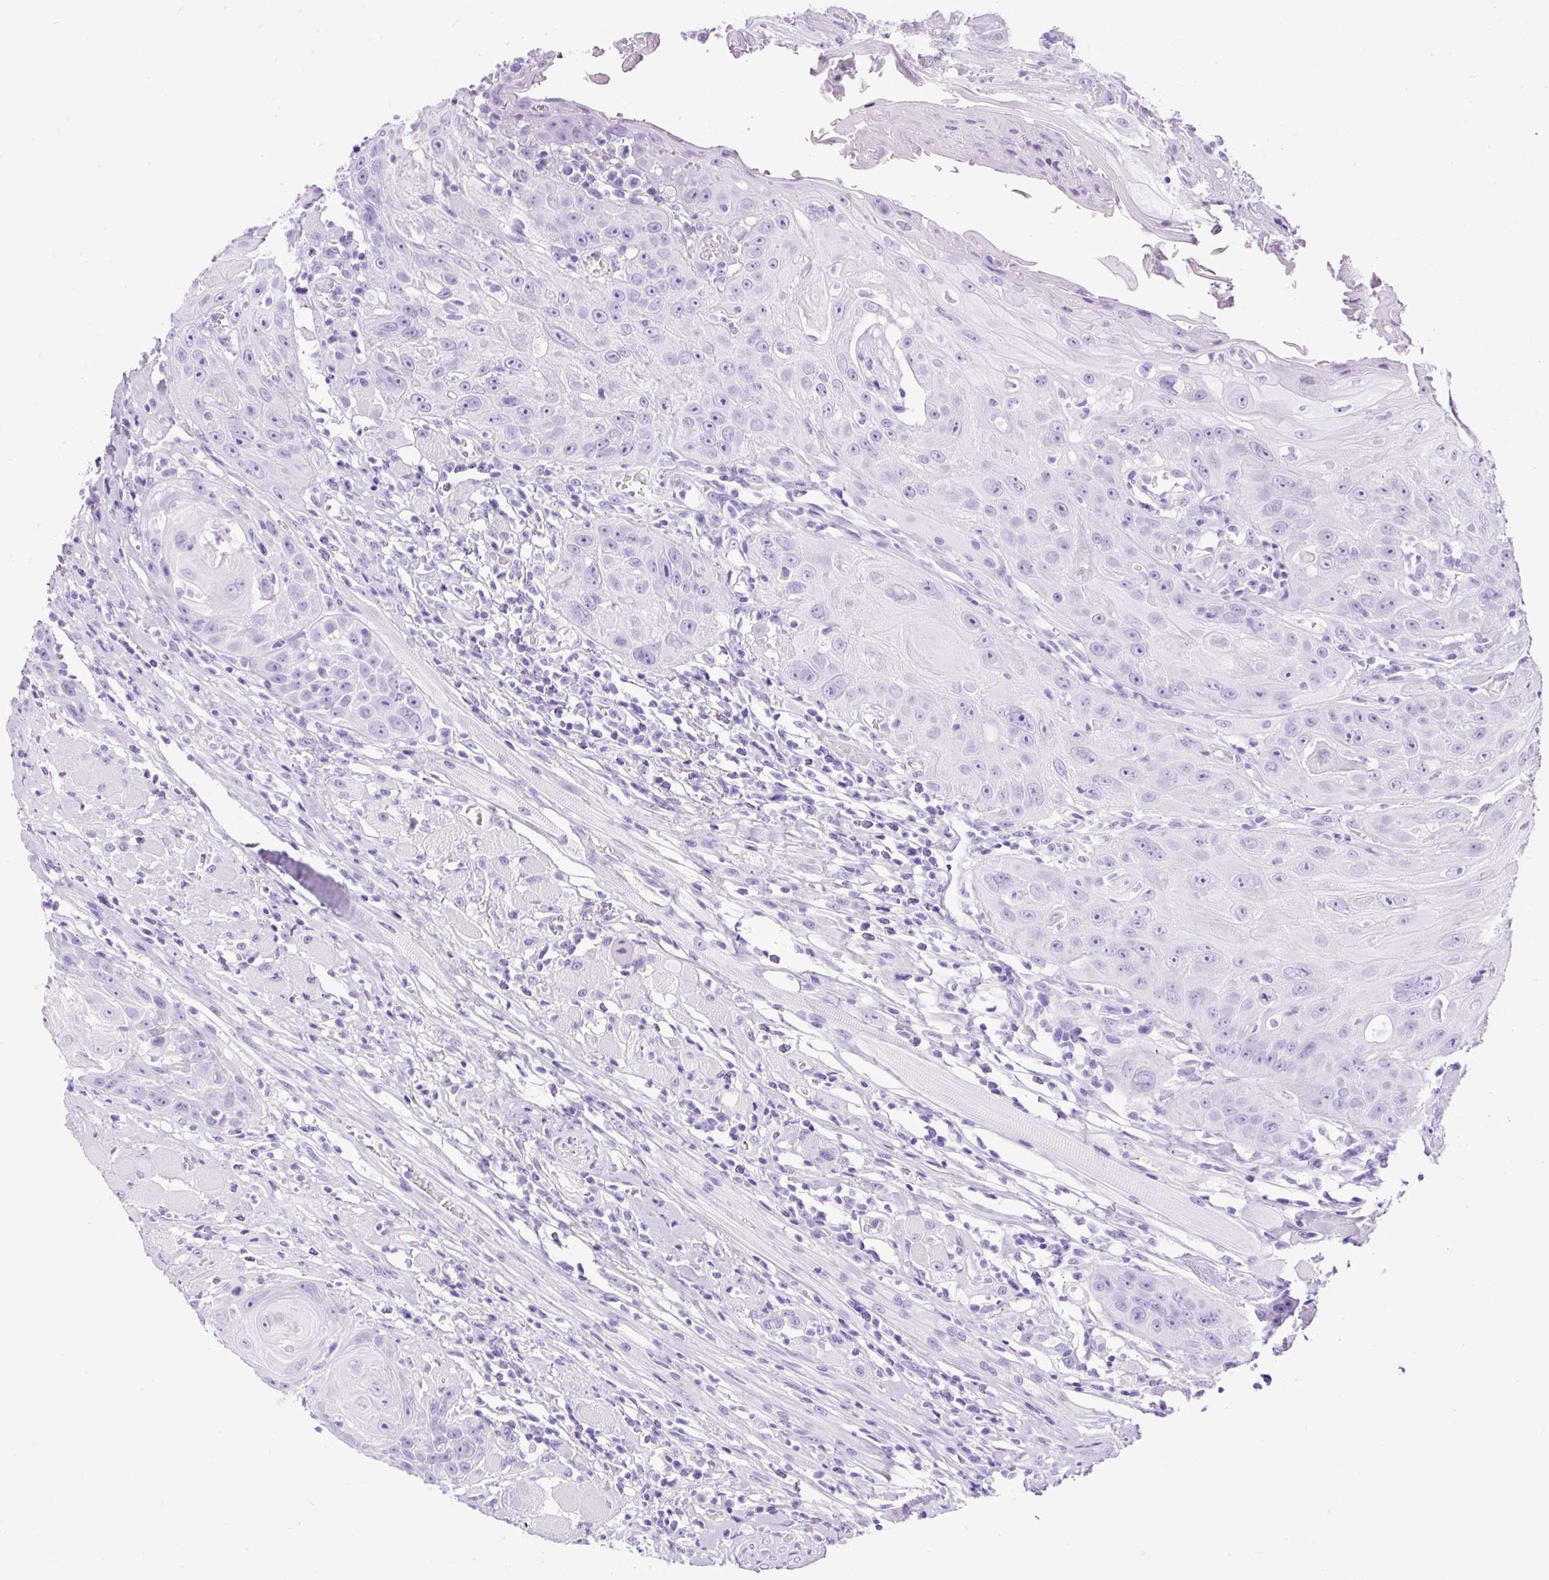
{"staining": {"intensity": "negative", "quantity": "none", "location": "none"}, "tissue": "head and neck cancer", "cell_type": "Tumor cells", "image_type": "cancer", "snomed": [{"axis": "morphology", "description": "Squamous cell carcinoma, NOS"}, {"axis": "topography", "description": "Head-Neck"}], "caption": "Protein analysis of squamous cell carcinoma (head and neck) demonstrates no significant expression in tumor cells.", "gene": "CEL", "patient": {"sex": "female", "age": 59}}